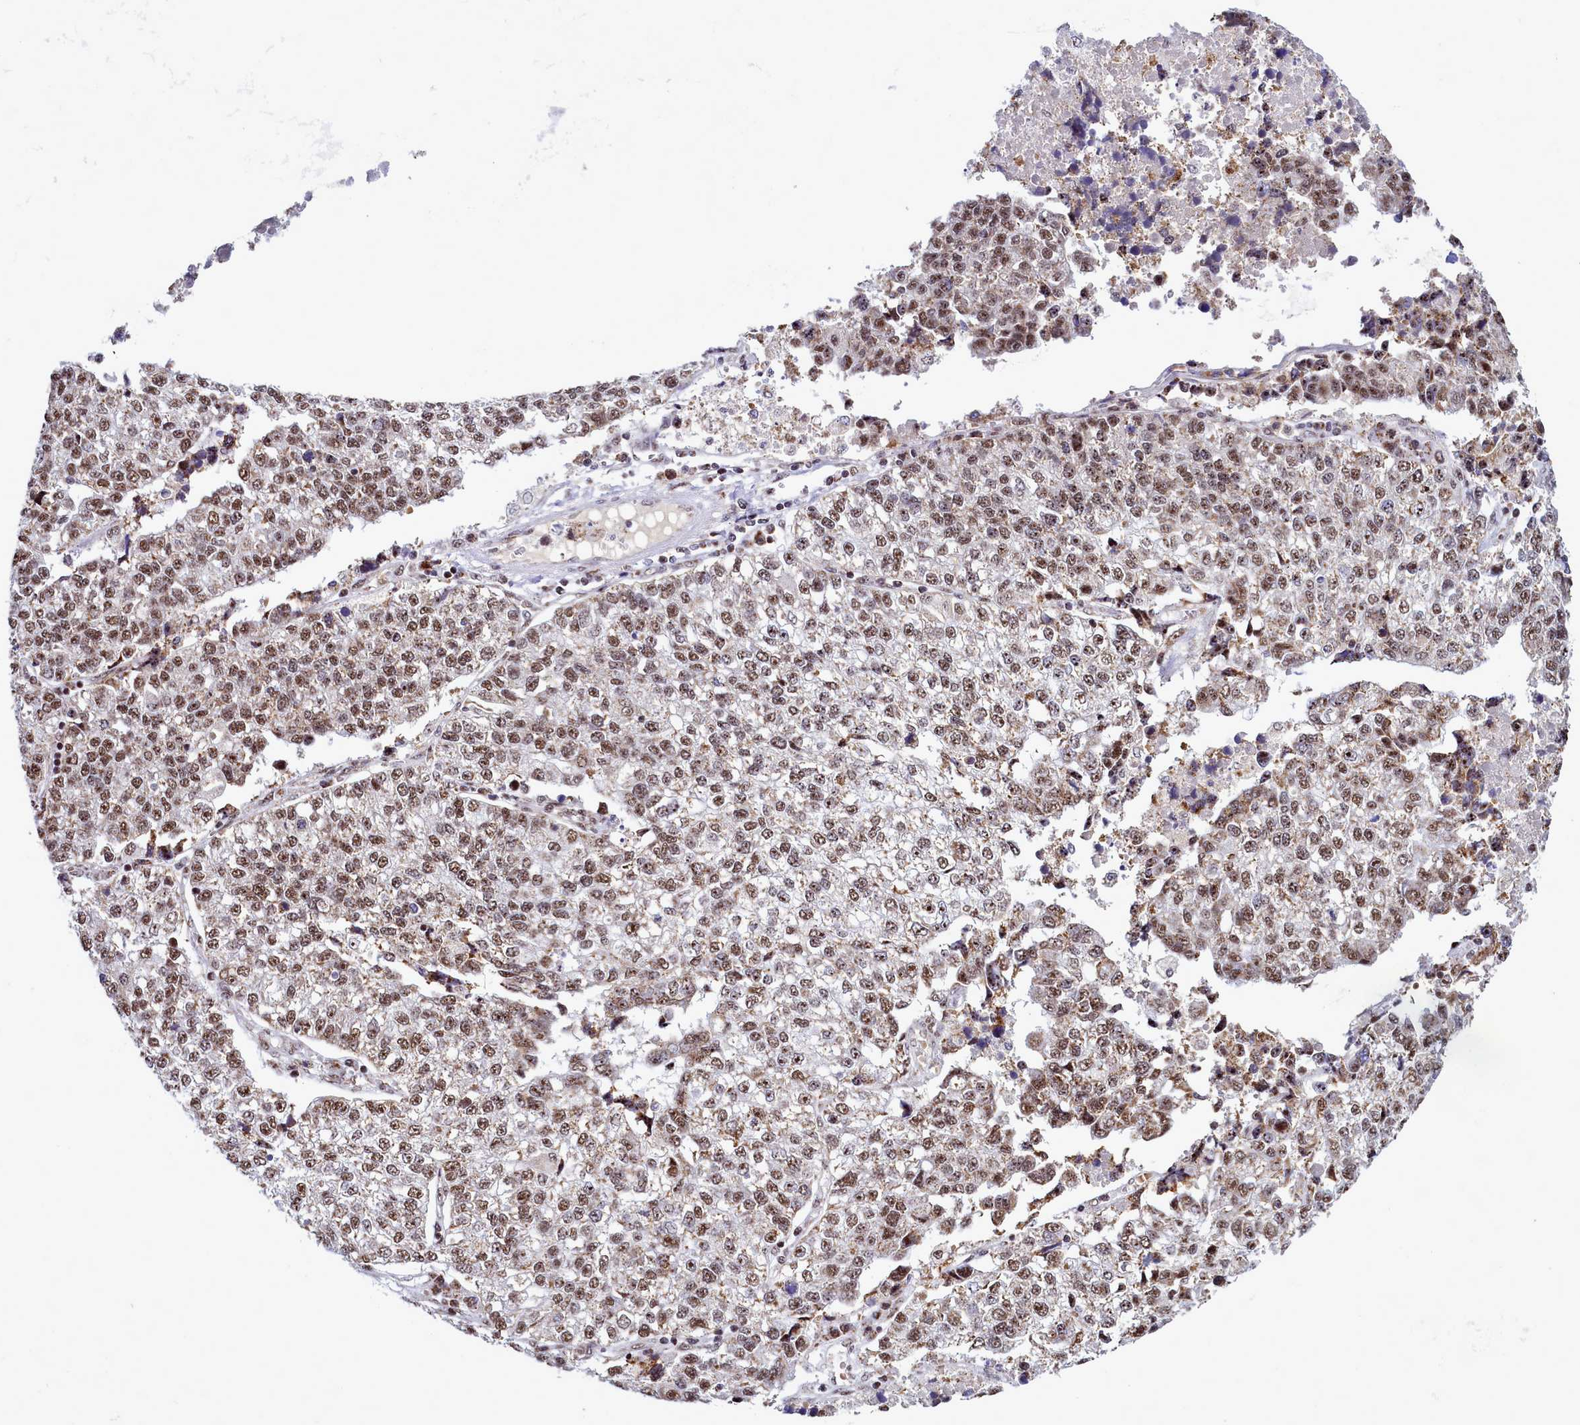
{"staining": {"intensity": "moderate", "quantity": ">75%", "location": "cytoplasmic/membranous,nuclear"}, "tissue": "lung cancer", "cell_type": "Tumor cells", "image_type": "cancer", "snomed": [{"axis": "morphology", "description": "Adenocarcinoma, NOS"}, {"axis": "topography", "description": "Lung"}], "caption": "Human lung adenocarcinoma stained for a protein (brown) displays moderate cytoplasmic/membranous and nuclear positive staining in about >75% of tumor cells.", "gene": "POM121L2", "patient": {"sex": "male", "age": 49}}